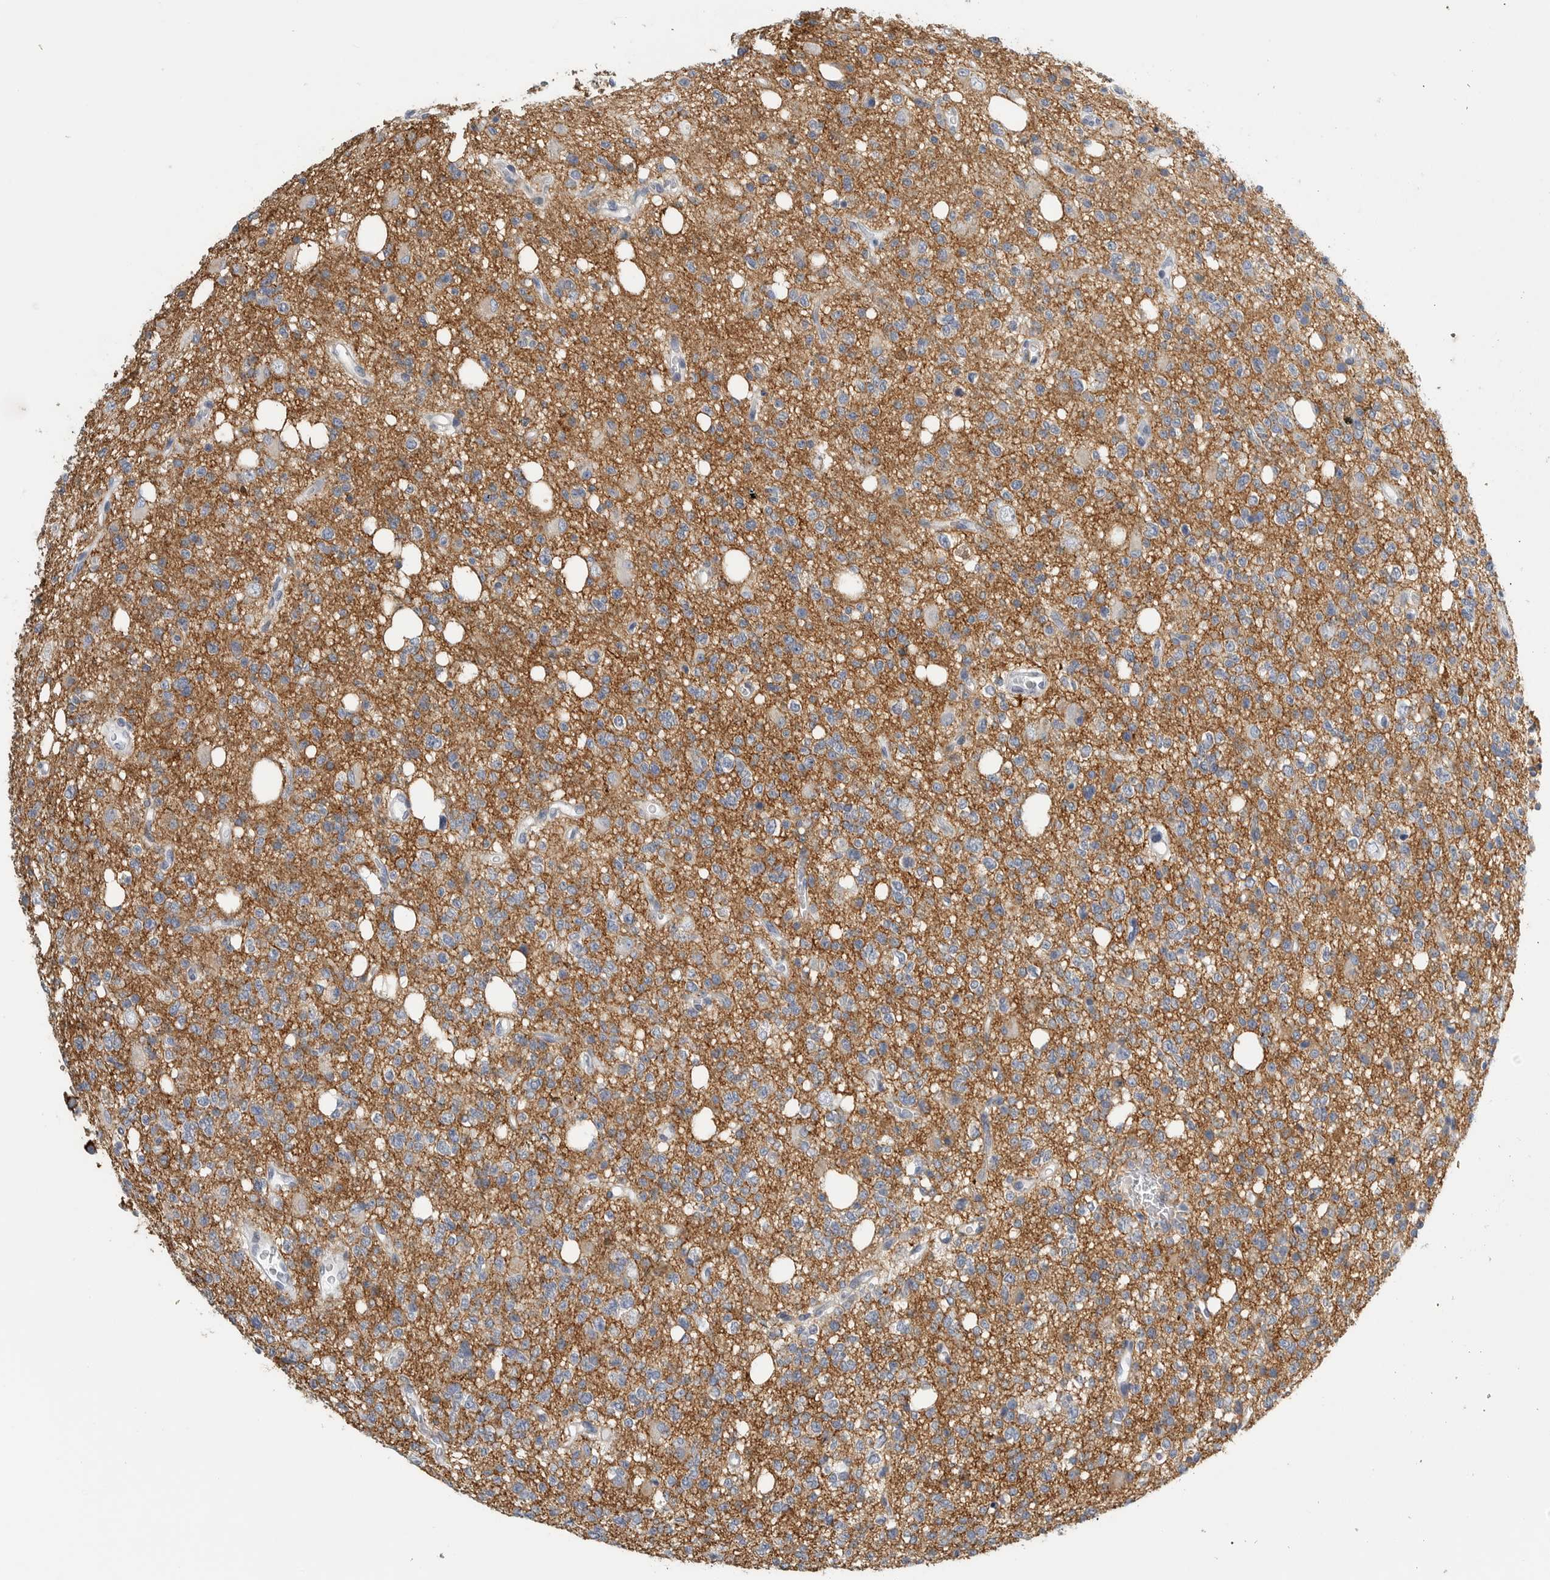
{"staining": {"intensity": "negative", "quantity": "none", "location": "none"}, "tissue": "glioma", "cell_type": "Tumor cells", "image_type": "cancer", "snomed": [{"axis": "morphology", "description": "Glioma, malignant, High grade"}, {"axis": "topography", "description": "Brain"}], "caption": "DAB immunohistochemical staining of human malignant glioma (high-grade) displays no significant positivity in tumor cells.", "gene": "TNR", "patient": {"sex": "female", "age": 62}}